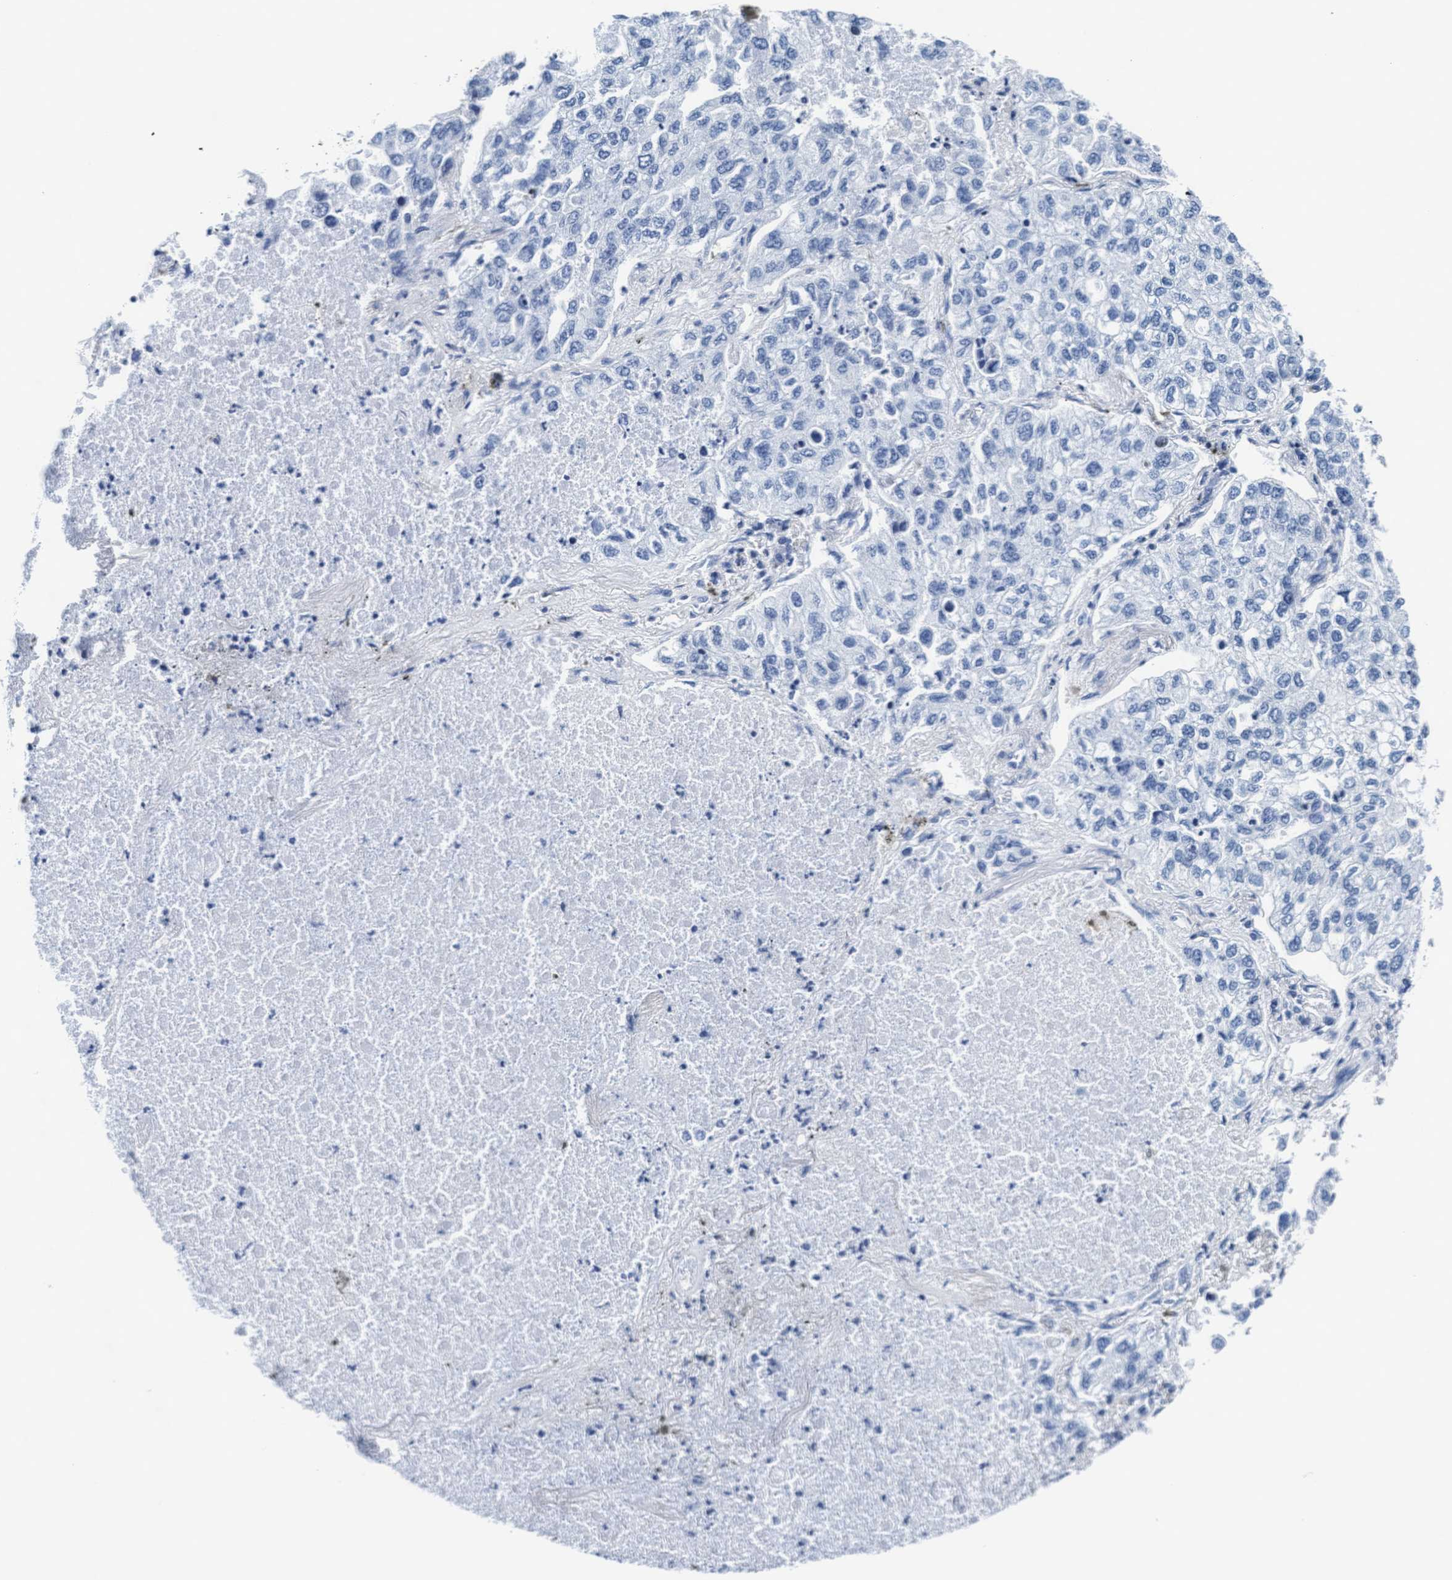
{"staining": {"intensity": "negative", "quantity": "none", "location": "none"}, "tissue": "lung cancer", "cell_type": "Tumor cells", "image_type": "cancer", "snomed": [{"axis": "morphology", "description": "Inflammation, NOS"}, {"axis": "morphology", "description": "Adenocarcinoma, NOS"}, {"axis": "topography", "description": "Lung"}], "caption": "Lung cancer (adenocarcinoma) stained for a protein using IHC displays no positivity tumor cells.", "gene": "ARSG", "patient": {"sex": "male", "age": 63}}